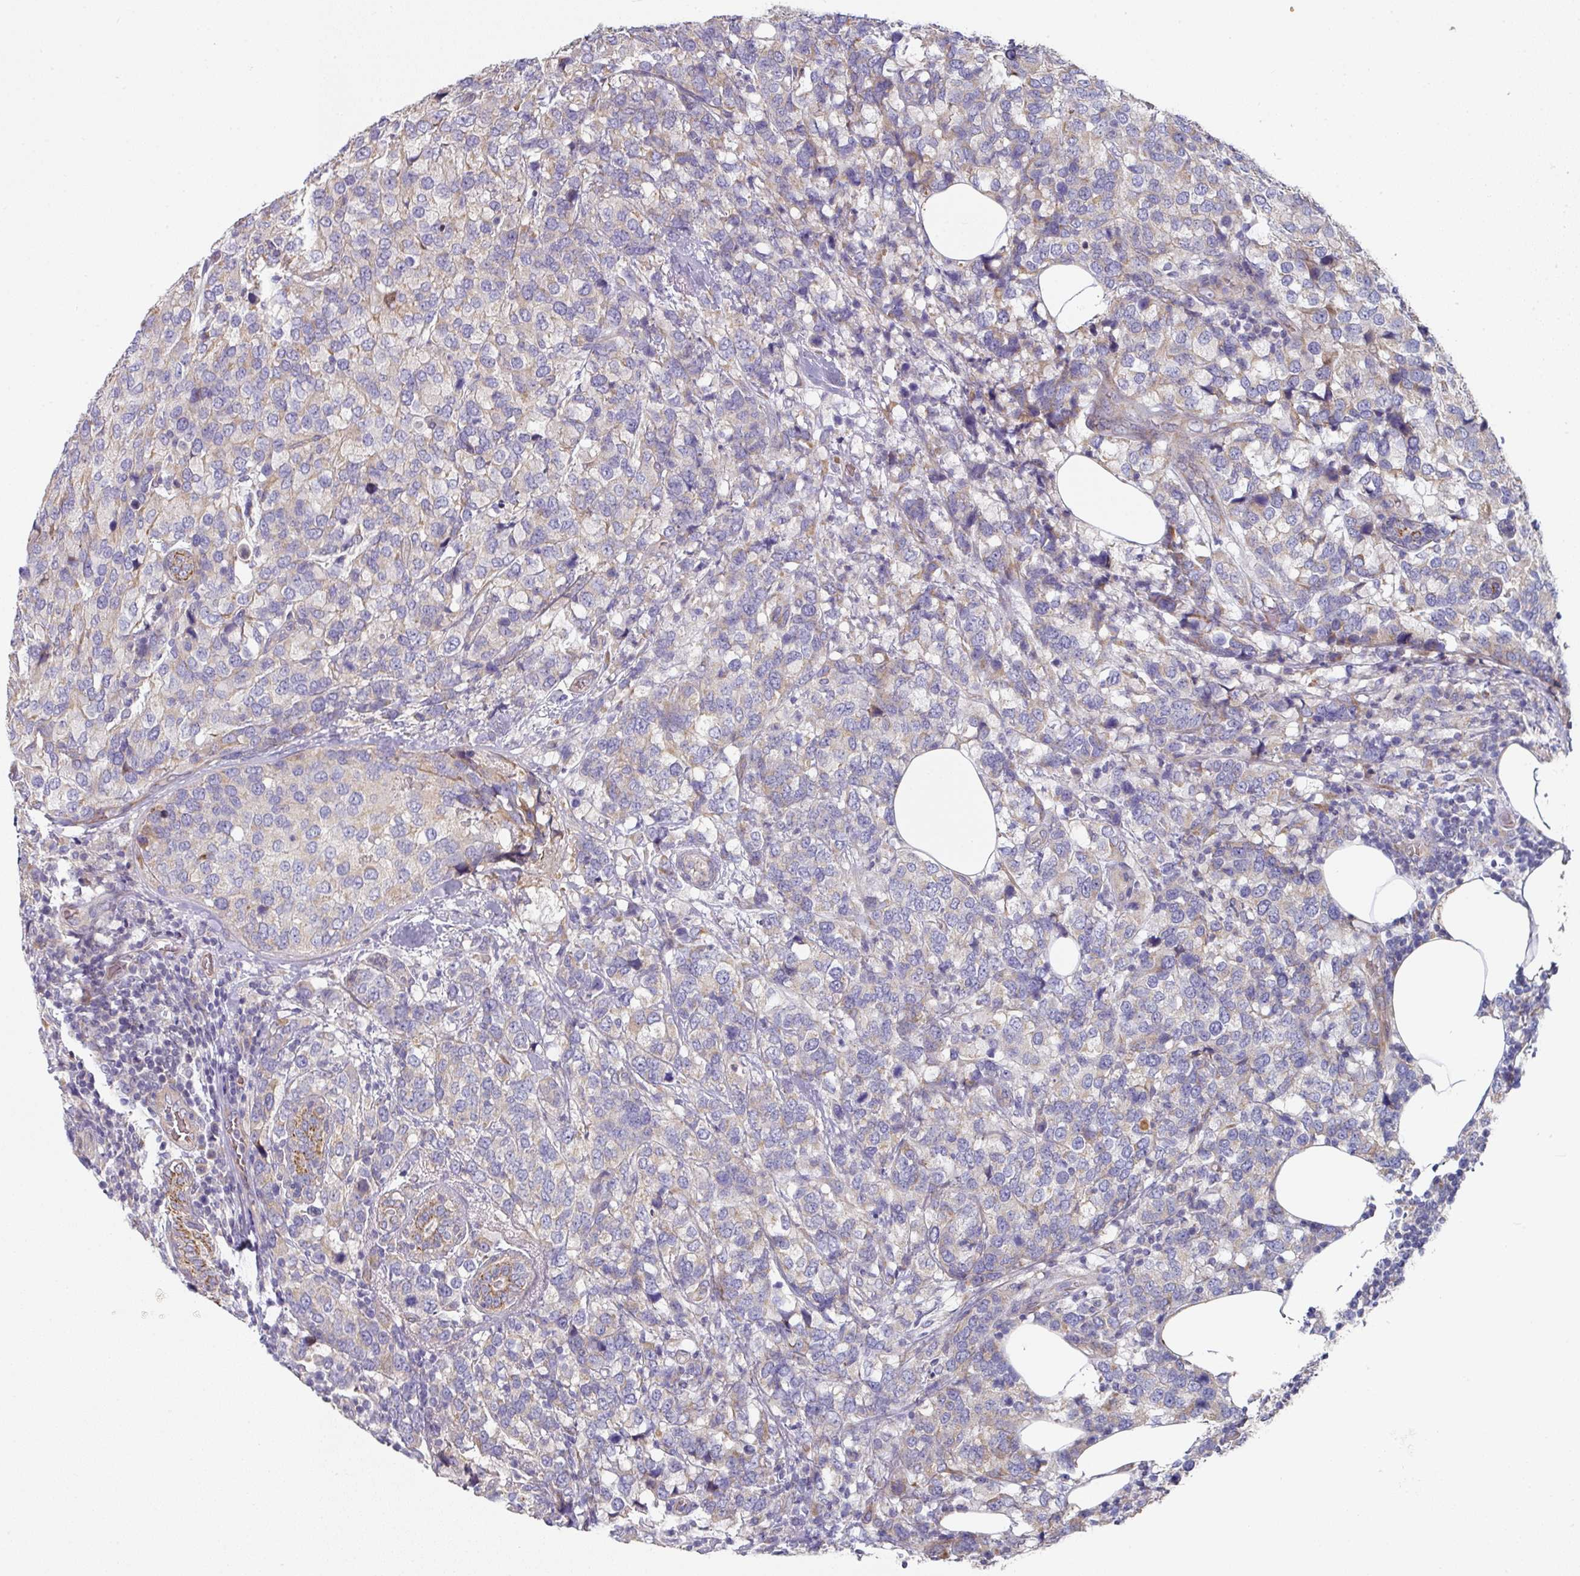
{"staining": {"intensity": "weak", "quantity": "<25%", "location": "cytoplasmic/membranous"}, "tissue": "breast cancer", "cell_type": "Tumor cells", "image_type": "cancer", "snomed": [{"axis": "morphology", "description": "Lobular carcinoma"}, {"axis": "topography", "description": "Breast"}], "caption": "There is no significant expression in tumor cells of lobular carcinoma (breast). The staining is performed using DAB brown chromogen with nuclei counter-stained in using hematoxylin.", "gene": "PYROXD2", "patient": {"sex": "female", "age": 59}}